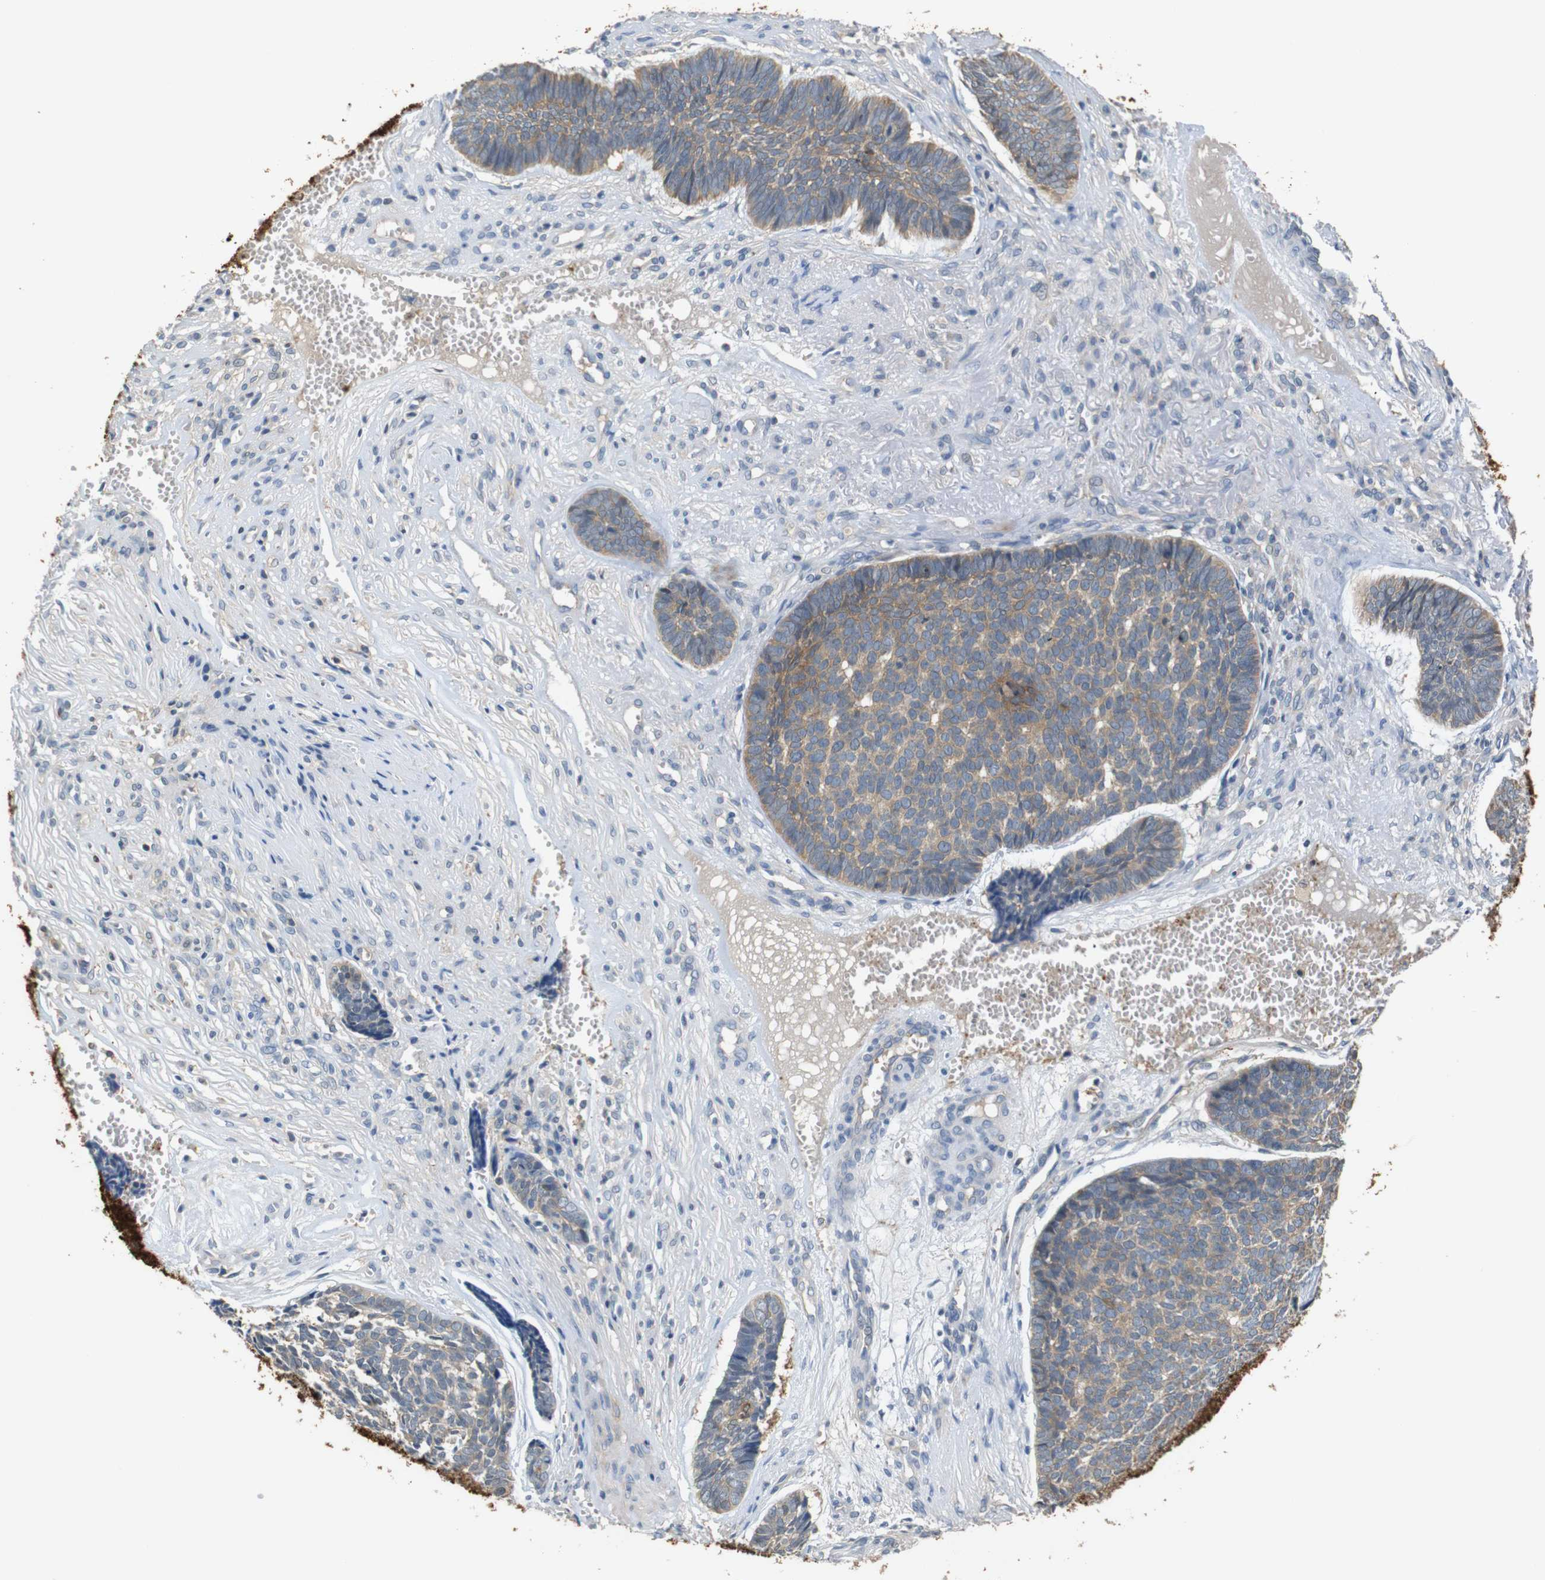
{"staining": {"intensity": "weak", "quantity": "25%-75%", "location": "cytoplasmic/membranous"}, "tissue": "skin cancer", "cell_type": "Tumor cells", "image_type": "cancer", "snomed": [{"axis": "morphology", "description": "Basal cell carcinoma"}, {"axis": "topography", "description": "Skin"}], "caption": "Skin cancer tissue demonstrates weak cytoplasmic/membranous expression in about 25%-75% of tumor cells, visualized by immunohistochemistry.", "gene": "SFN", "patient": {"sex": "male", "age": 84}}